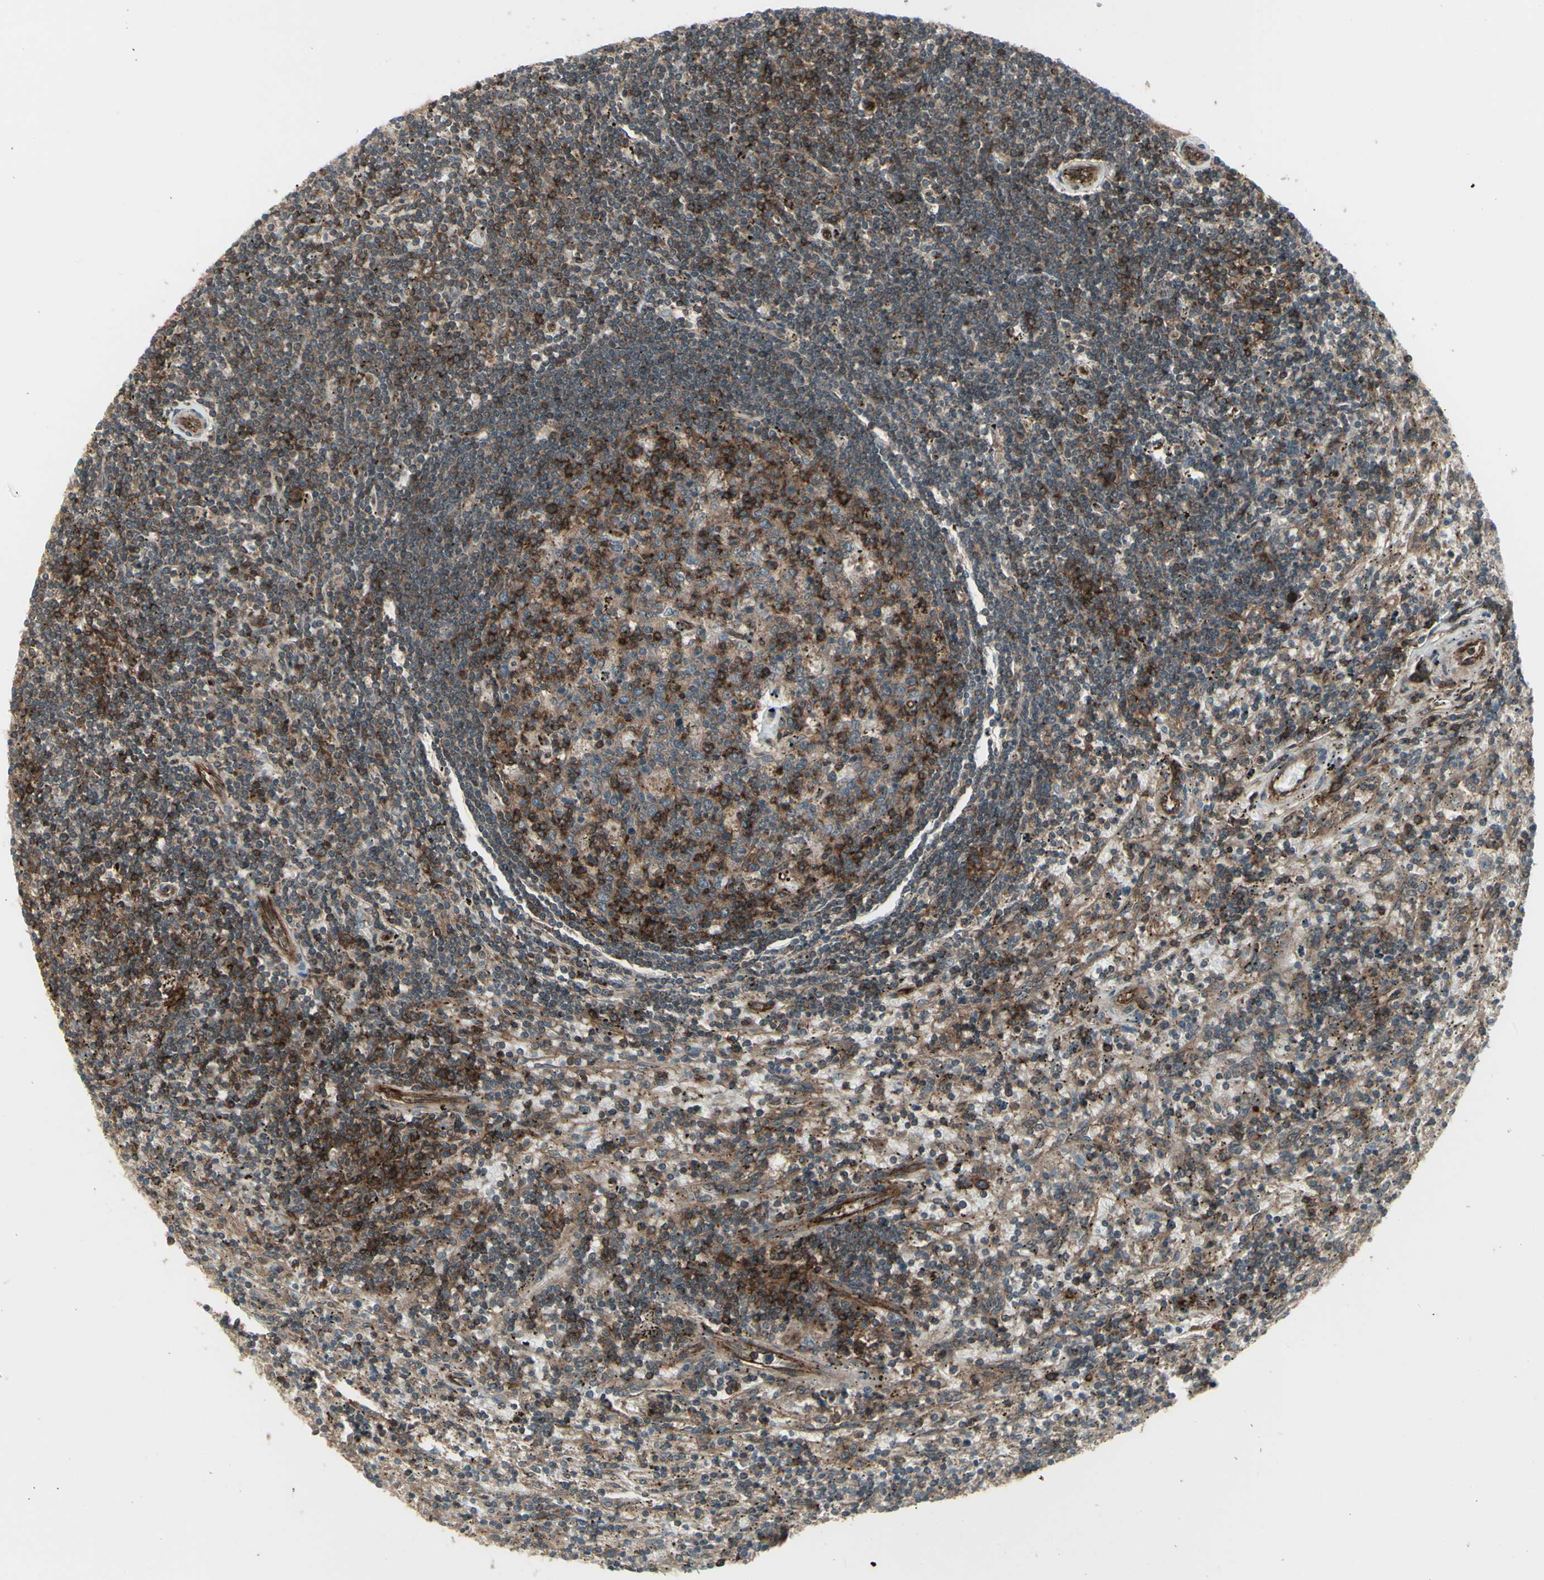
{"staining": {"intensity": "moderate", "quantity": "25%-75%", "location": "cytoplasmic/membranous"}, "tissue": "lymphoma", "cell_type": "Tumor cells", "image_type": "cancer", "snomed": [{"axis": "morphology", "description": "Malignant lymphoma, non-Hodgkin's type, Low grade"}, {"axis": "topography", "description": "Spleen"}], "caption": "Immunohistochemical staining of human malignant lymphoma, non-Hodgkin's type (low-grade) reveals medium levels of moderate cytoplasmic/membranous expression in about 25%-75% of tumor cells.", "gene": "FXYD5", "patient": {"sex": "male", "age": 76}}